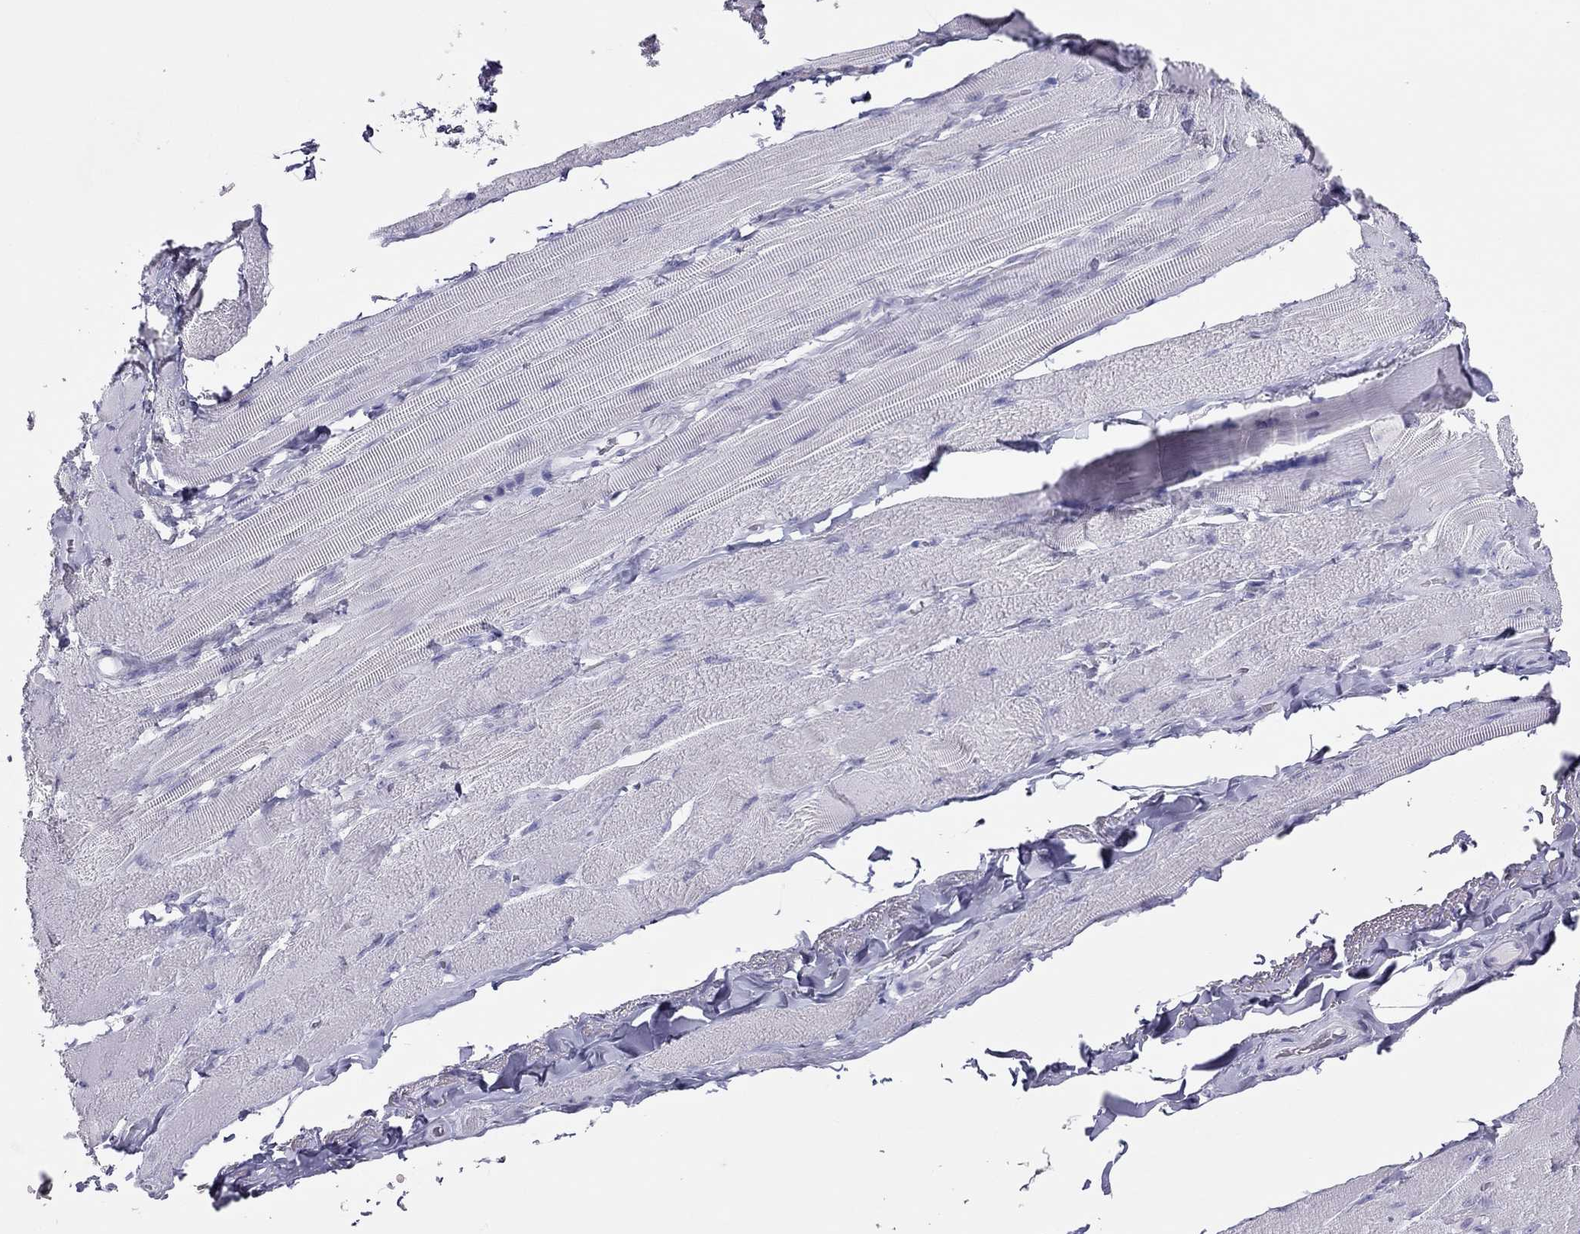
{"staining": {"intensity": "negative", "quantity": "none", "location": "none"}, "tissue": "skeletal muscle", "cell_type": "Myocytes", "image_type": "normal", "snomed": [{"axis": "morphology", "description": "Normal tissue, NOS"}, {"axis": "topography", "description": "Skeletal muscle"}, {"axis": "topography", "description": "Anal"}, {"axis": "topography", "description": "Peripheral nerve tissue"}], "caption": "Immunohistochemical staining of normal skeletal muscle demonstrates no significant expression in myocytes.", "gene": "TSHB", "patient": {"sex": "male", "age": 53}}